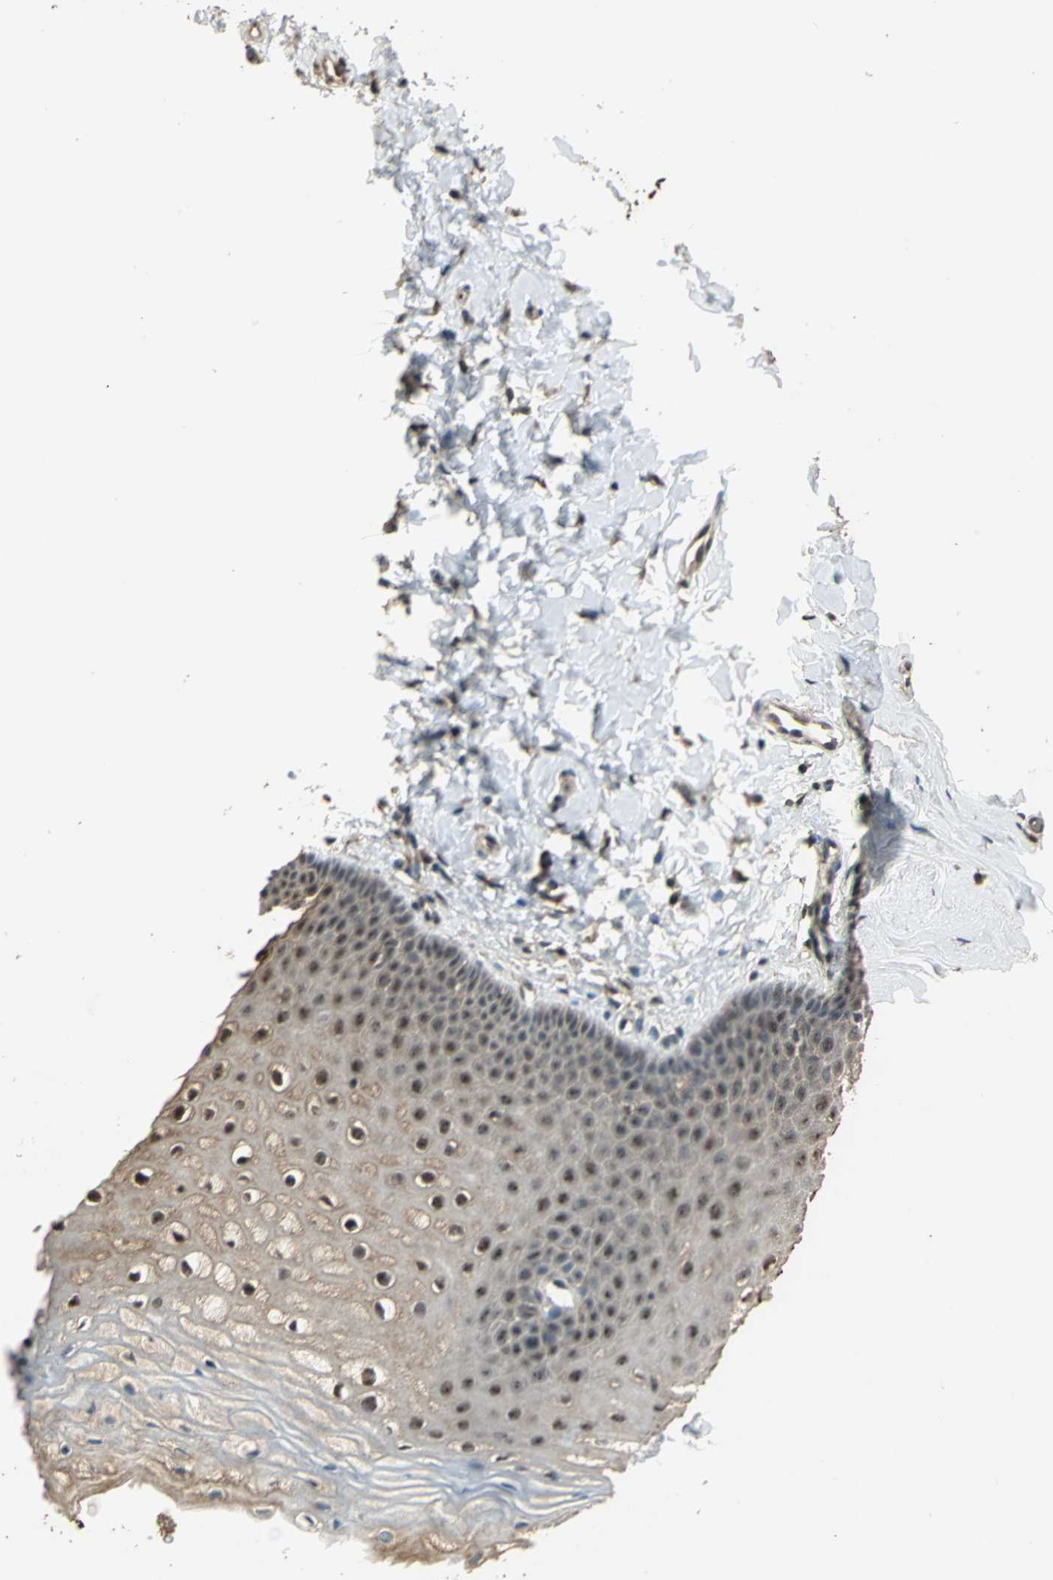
{"staining": {"intensity": "moderate", "quantity": "25%-75%", "location": "cytoplasmic/membranous"}, "tissue": "vagina", "cell_type": "Squamous epithelial cells", "image_type": "normal", "snomed": [{"axis": "morphology", "description": "Normal tissue, NOS"}, {"axis": "topography", "description": "Vagina"}], "caption": "Protein staining of benign vagina exhibits moderate cytoplasmic/membranous expression in about 25%-75% of squamous epithelial cells. (brown staining indicates protein expression, while blue staining denotes nuclei).", "gene": "UCHL5", "patient": {"sex": "female", "age": 55}}